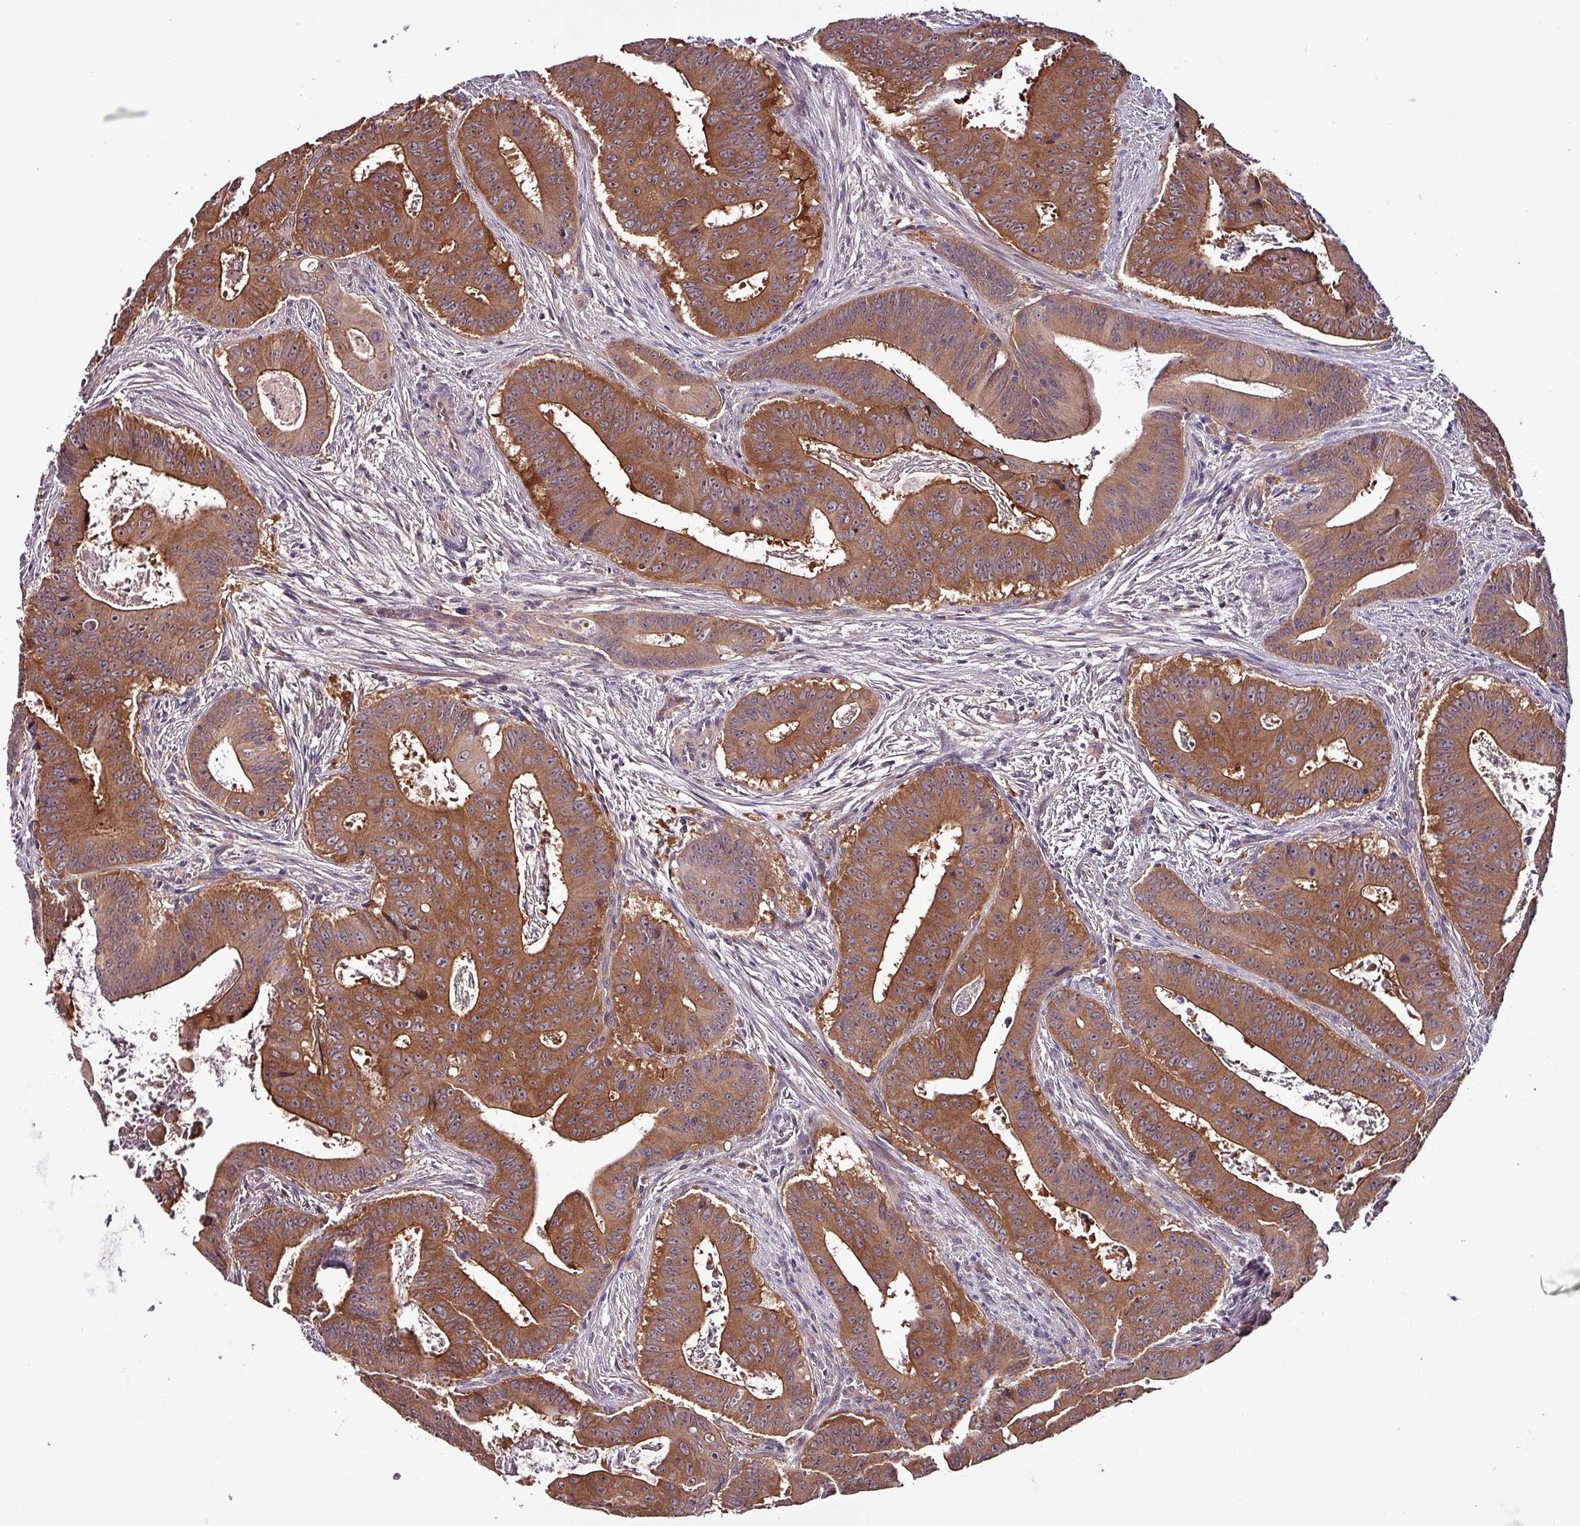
{"staining": {"intensity": "strong", "quantity": ">75%", "location": "cytoplasmic/membranous"}, "tissue": "colorectal cancer", "cell_type": "Tumor cells", "image_type": "cancer", "snomed": [{"axis": "morphology", "description": "Adenocarcinoma, NOS"}, {"axis": "topography", "description": "Rectum"}], "caption": "Adenocarcinoma (colorectal) stained with immunohistochemistry (IHC) displays strong cytoplasmic/membranous positivity in about >75% of tumor cells.", "gene": "PAFAH1B2", "patient": {"sex": "female", "age": 75}}